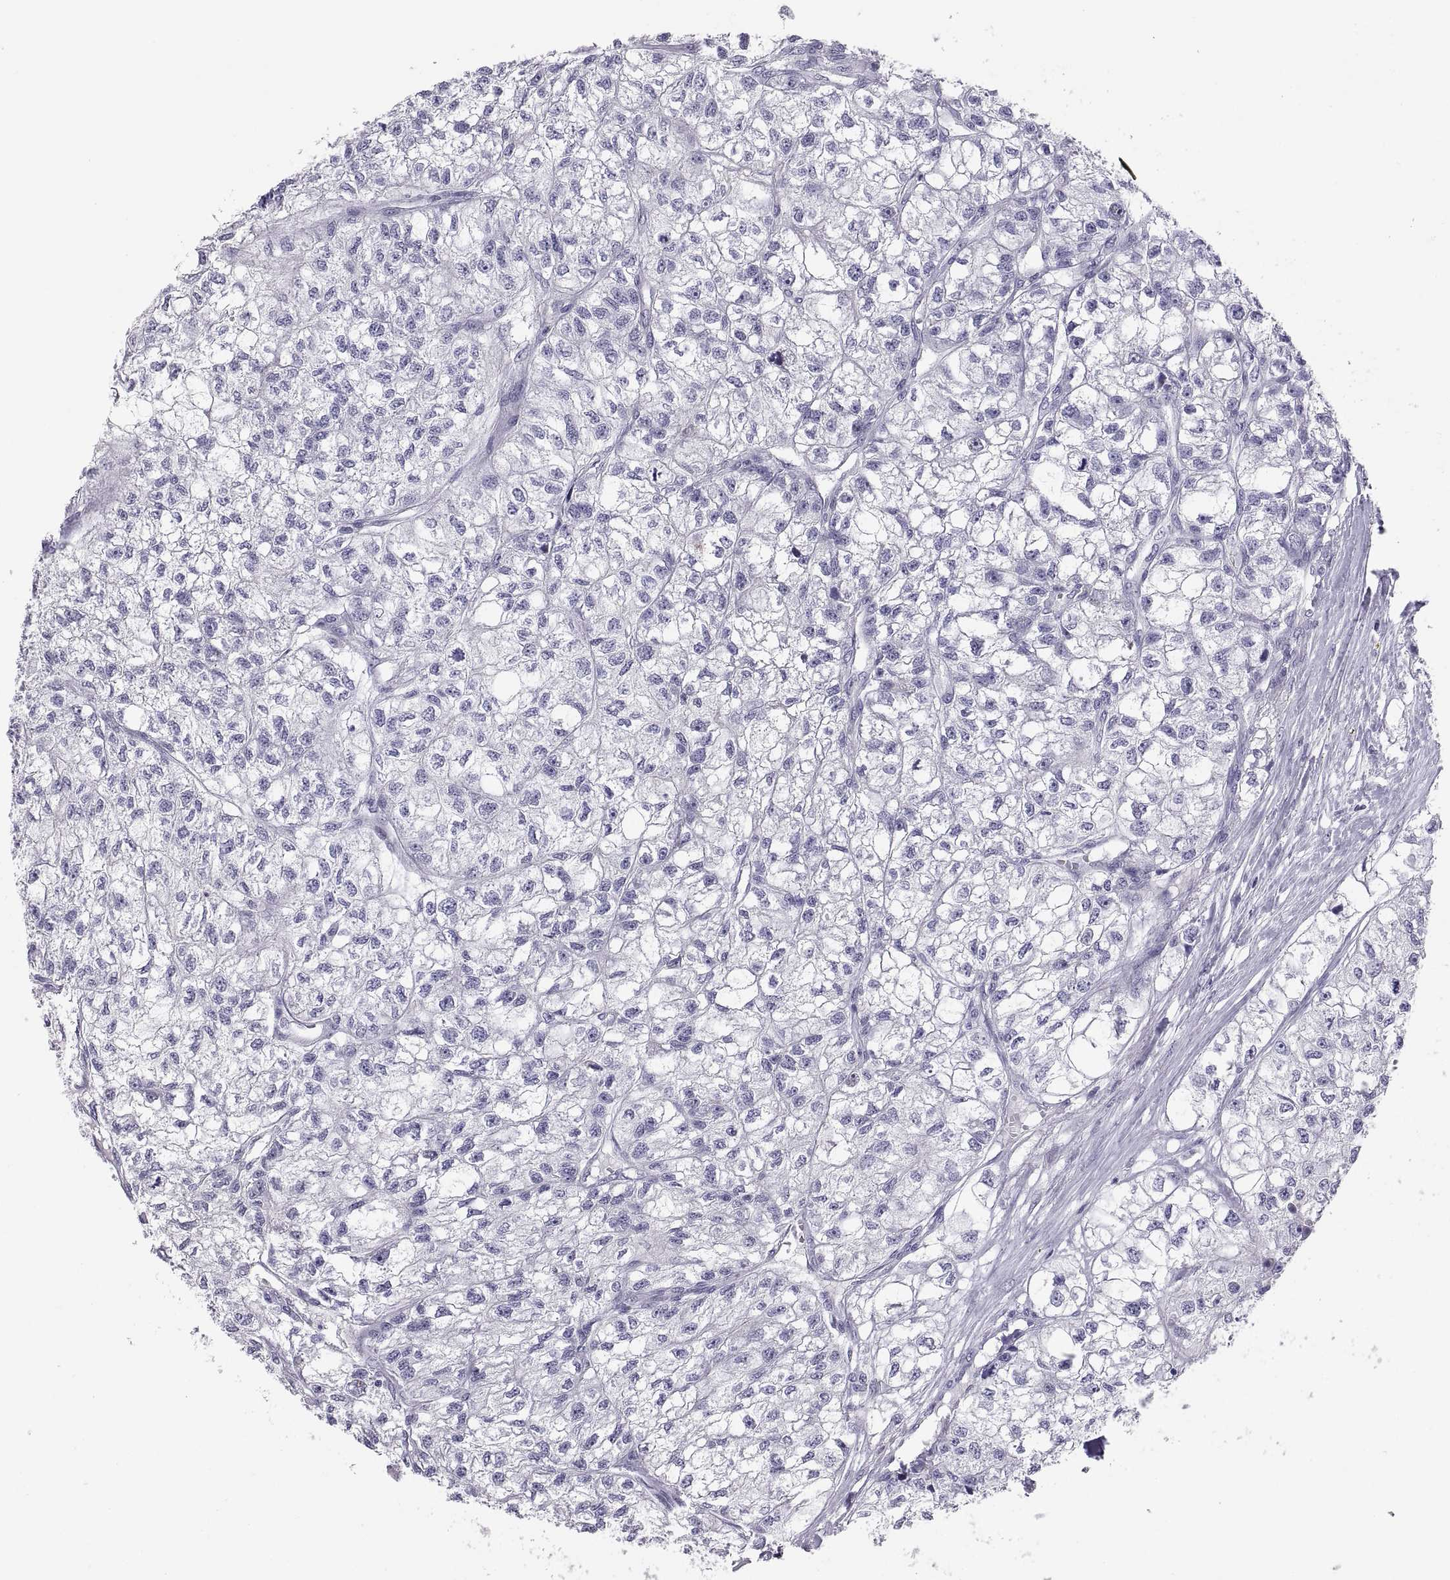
{"staining": {"intensity": "negative", "quantity": "none", "location": "none"}, "tissue": "renal cancer", "cell_type": "Tumor cells", "image_type": "cancer", "snomed": [{"axis": "morphology", "description": "Adenocarcinoma, NOS"}, {"axis": "topography", "description": "Kidney"}], "caption": "Histopathology image shows no protein staining in tumor cells of adenocarcinoma (renal) tissue.", "gene": "TEX13A", "patient": {"sex": "male", "age": 56}}